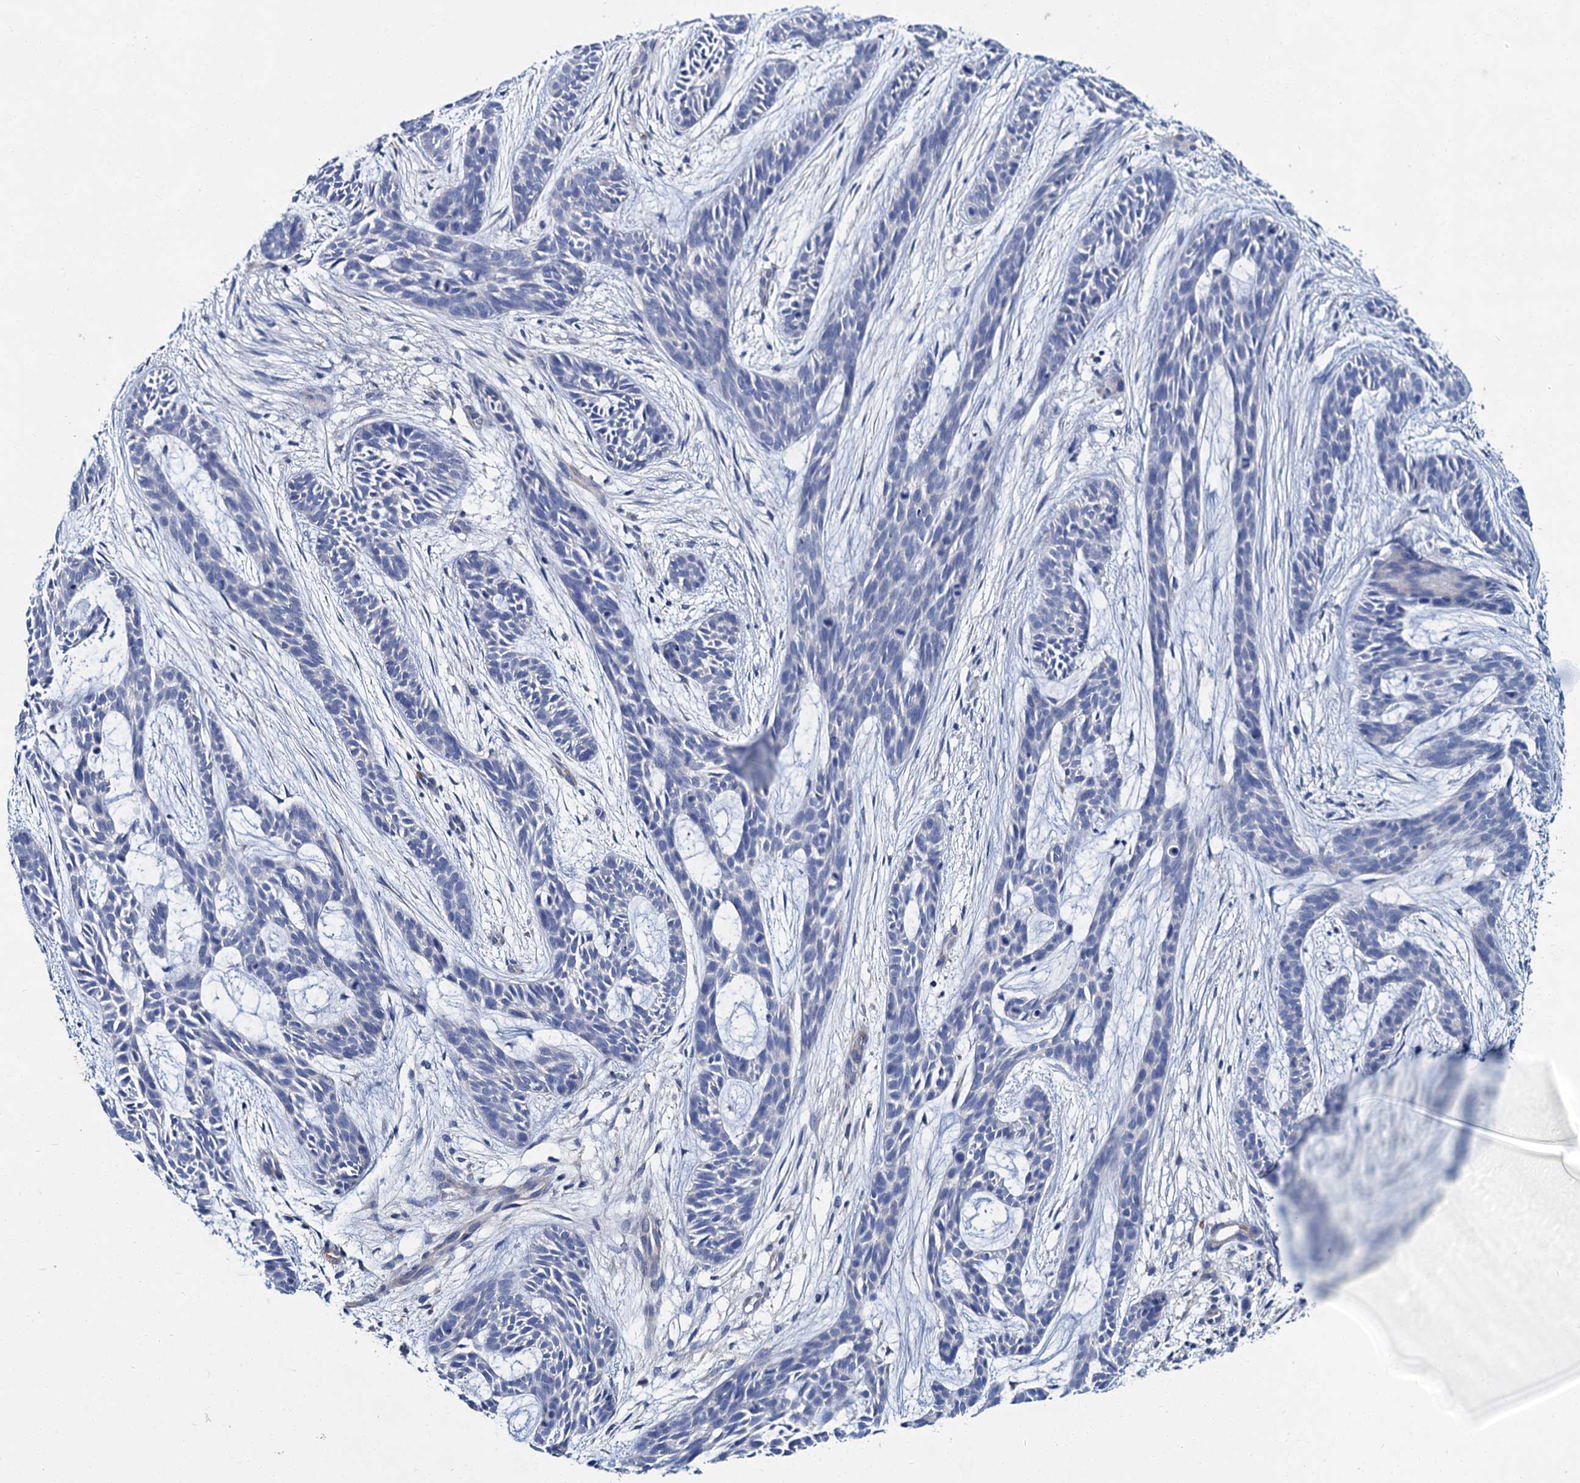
{"staining": {"intensity": "negative", "quantity": "none", "location": "none"}, "tissue": "skin cancer", "cell_type": "Tumor cells", "image_type": "cancer", "snomed": [{"axis": "morphology", "description": "Basal cell carcinoma"}, {"axis": "topography", "description": "Skin"}], "caption": "Basal cell carcinoma (skin) was stained to show a protein in brown. There is no significant expression in tumor cells. (DAB (3,3'-diaminobenzidine) immunohistochemistry (IHC) visualized using brightfield microscopy, high magnification).", "gene": "ATG2A", "patient": {"sex": "male", "age": 89}}